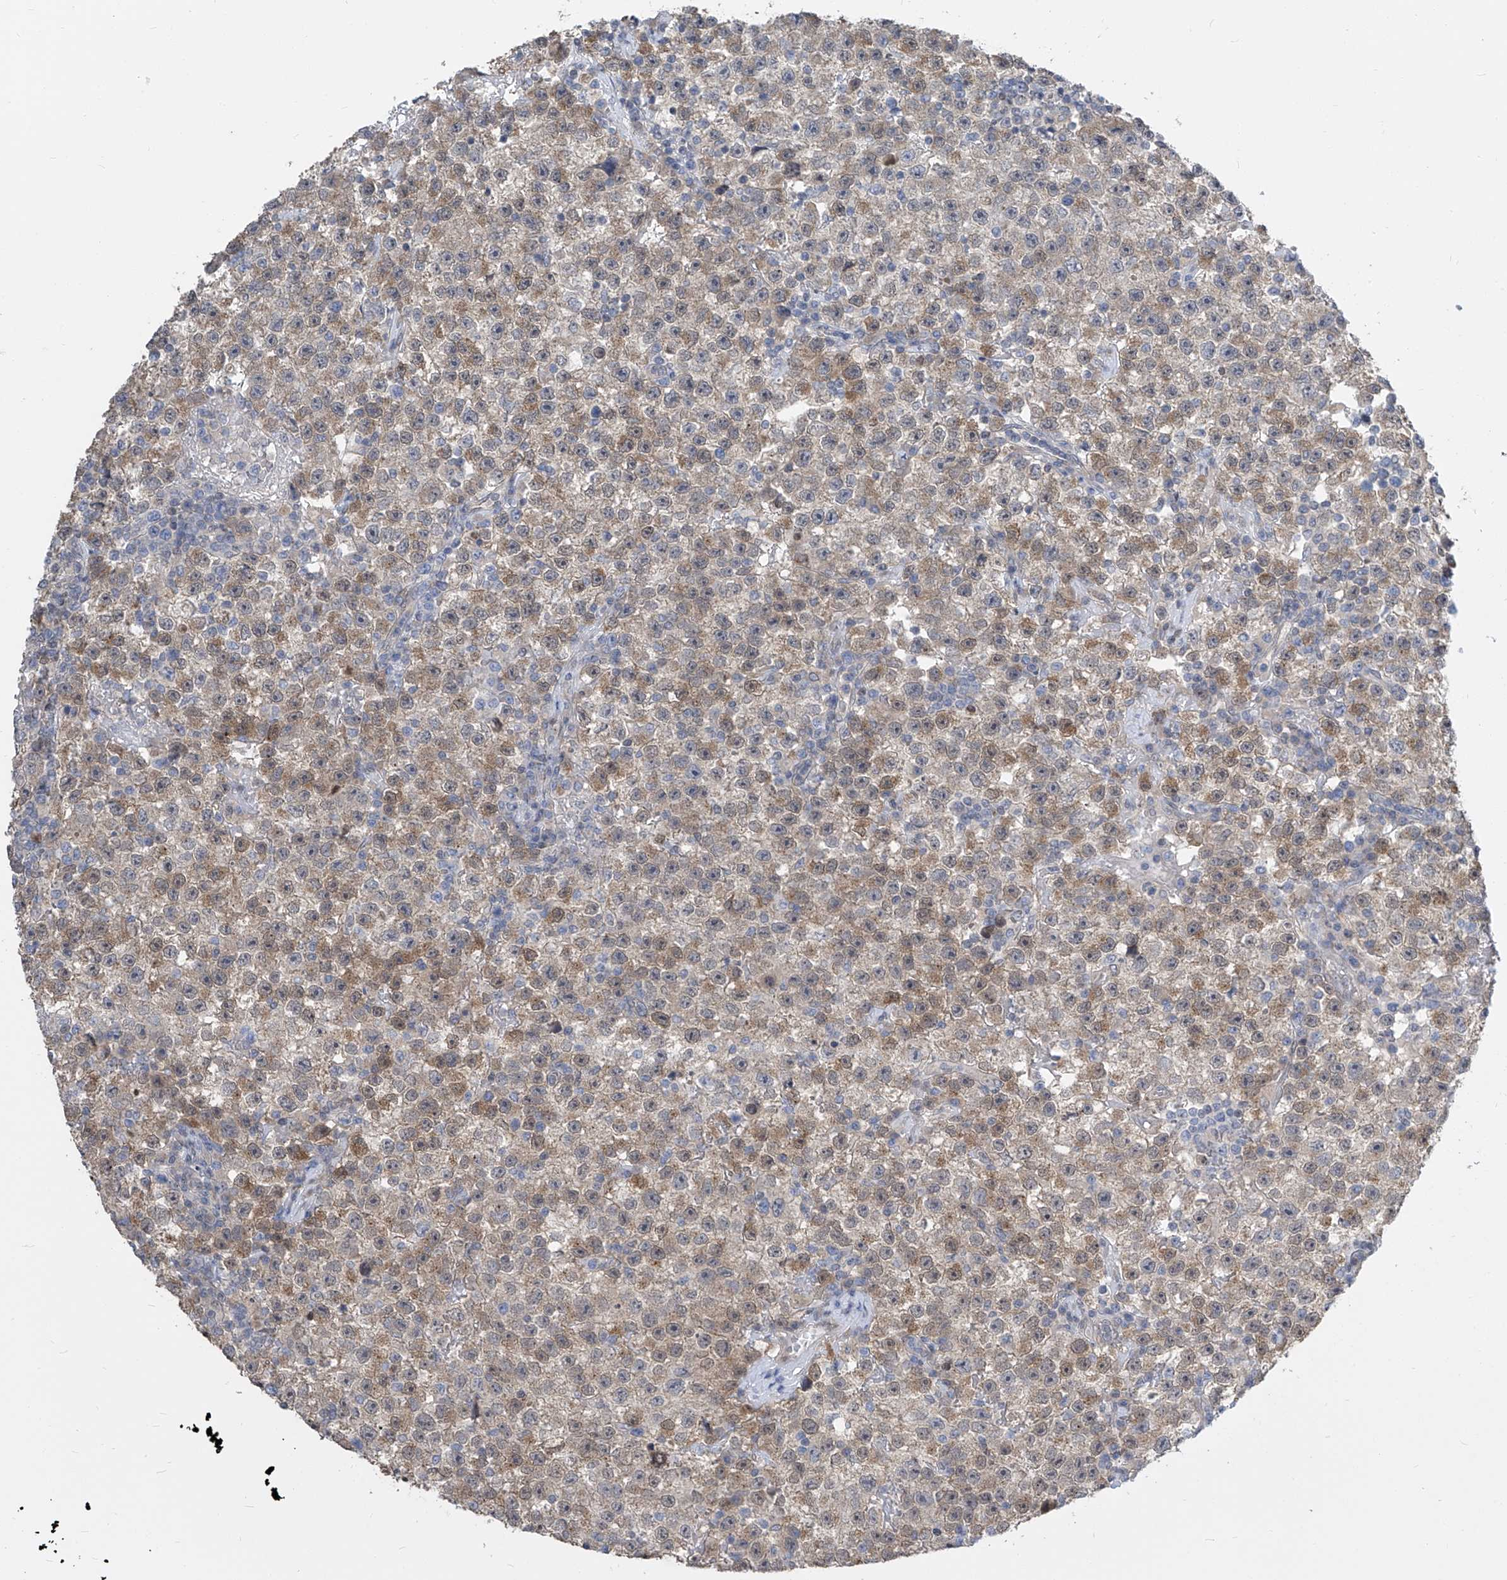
{"staining": {"intensity": "moderate", "quantity": "25%-75%", "location": "cytoplasmic/membranous"}, "tissue": "testis cancer", "cell_type": "Tumor cells", "image_type": "cancer", "snomed": [{"axis": "morphology", "description": "Seminoma, NOS"}, {"axis": "topography", "description": "Testis"}], "caption": "Testis seminoma tissue exhibits moderate cytoplasmic/membranous staining in approximately 25%-75% of tumor cells, visualized by immunohistochemistry.", "gene": "CETN2", "patient": {"sex": "male", "age": 22}}